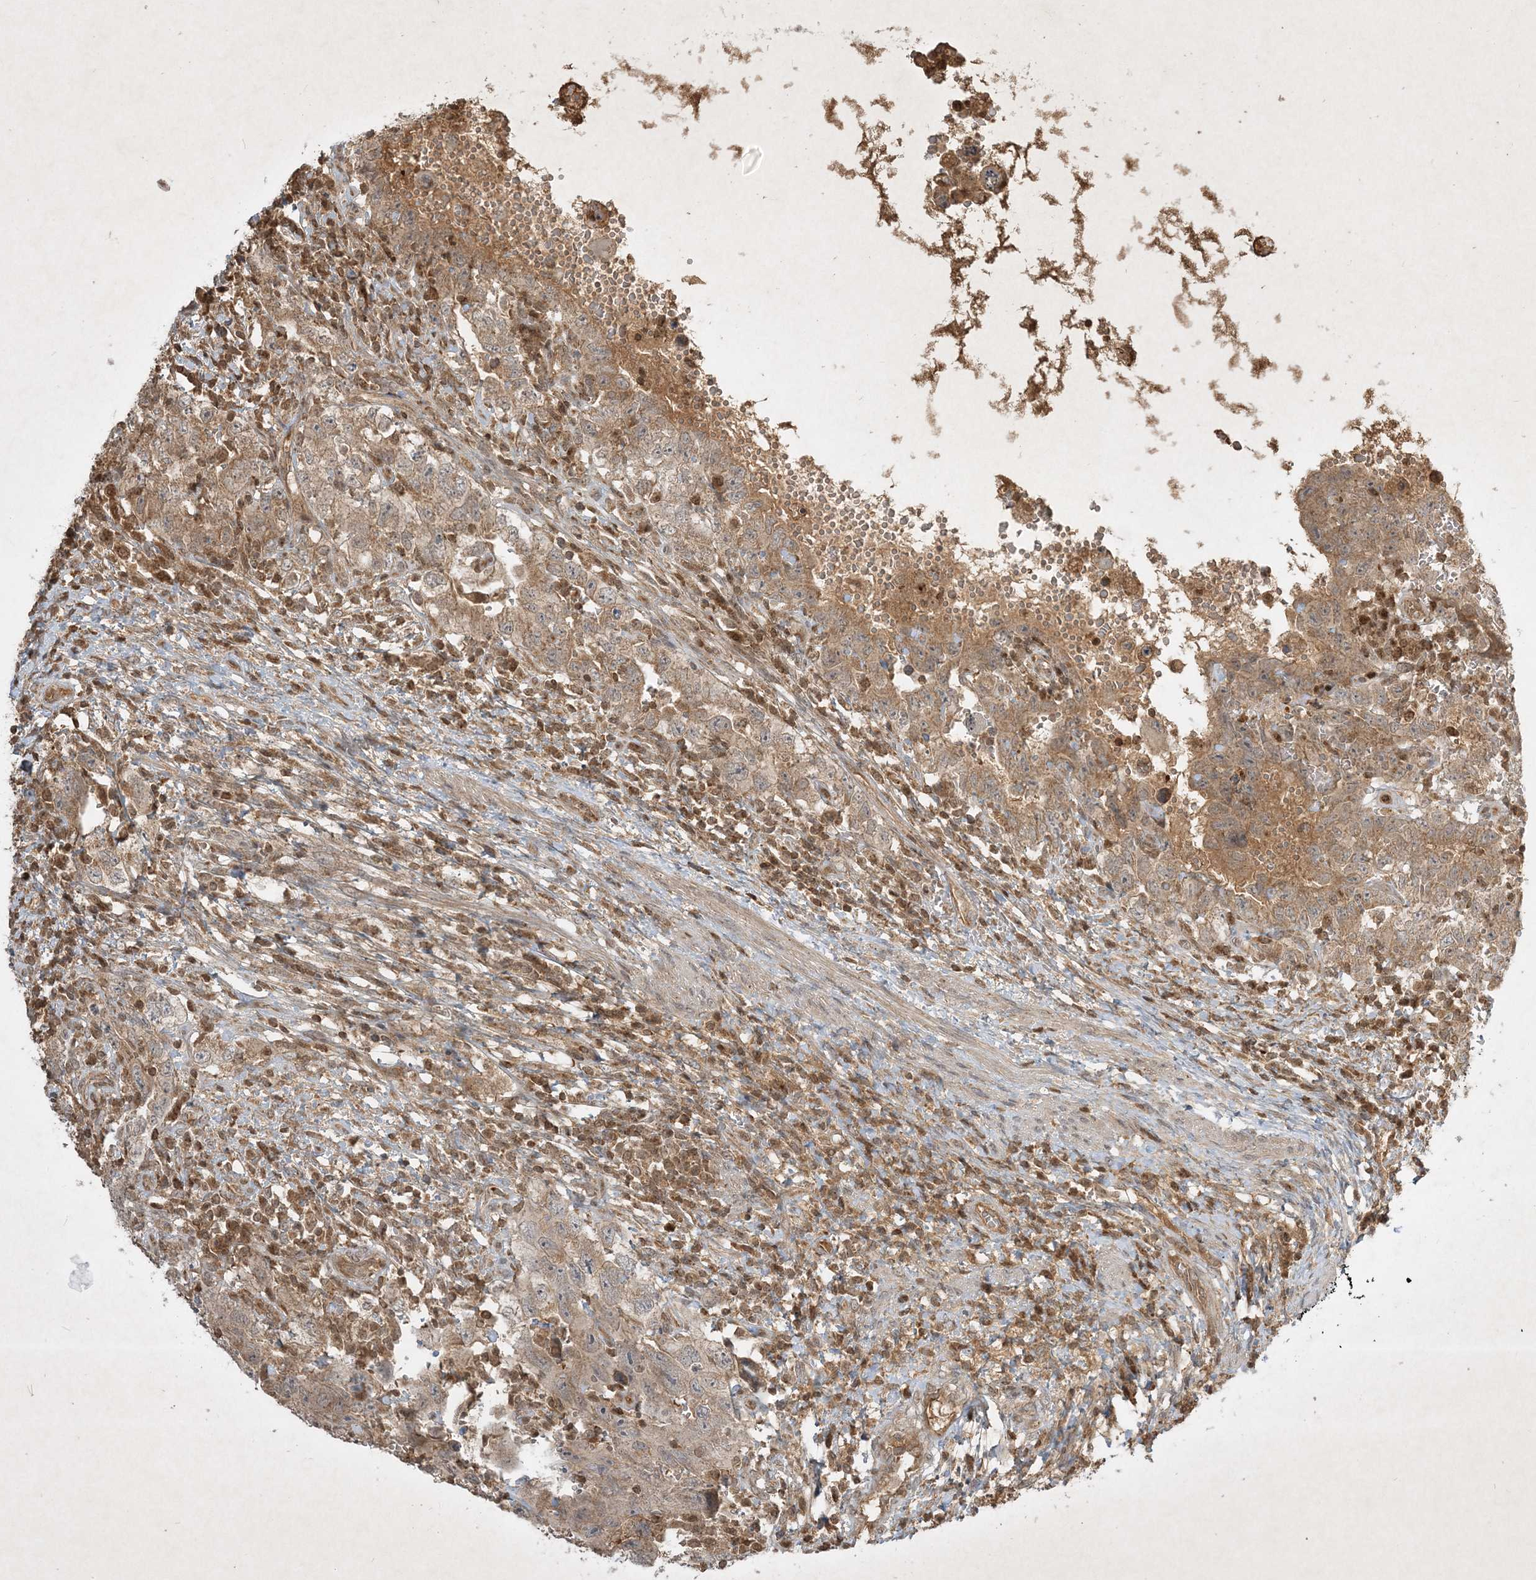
{"staining": {"intensity": "moderate", "quantity": ">75%", "location": "cytoplasmic/membranous"}, "tissue": "testis cancer", "cell_type": "Tumor cells", "image_type": "cancer", "snomed": [{"axis": "morphology", "description": "Carcinoma, Embryonal, NOS"}, {"axis": "topography", "description": "Testis"}], "caption": "DAB immunohistochemical staining of human testis cancer demonstrates moderate cytoplasmic/membranous protein staining in approximately >75% of tumor cells. (brown staining indicates protein expression, while blue staining denotes nuclei).", "gene": "PLTP", "patient": {"sex": "male", "age": 26}}